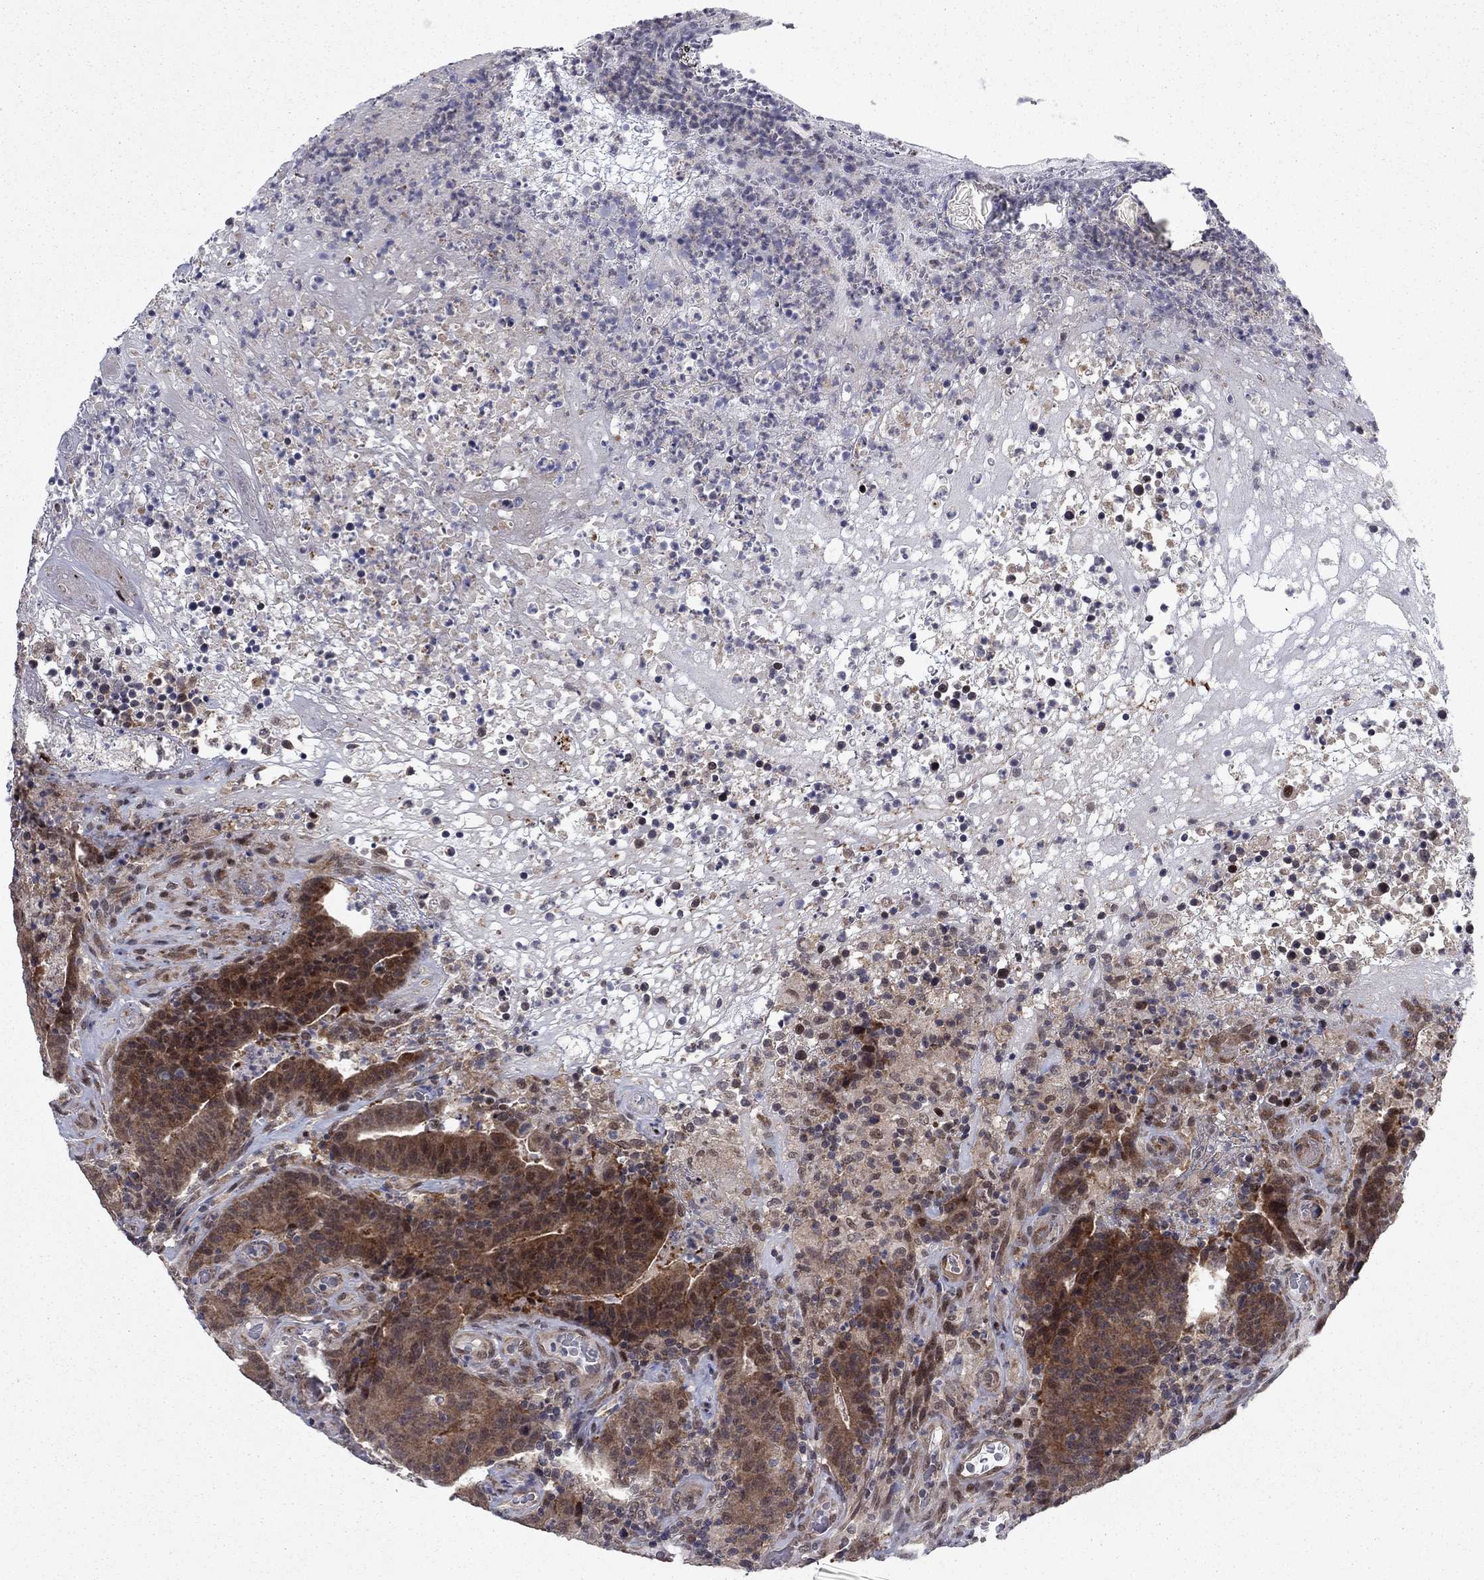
{"staining": {"intensity": "strong", "quantity": ">75%", "location": "cytoplasmic/membranous"}, "tissue": "colorectal cancer", "cell_type": "Tumor cells", "image_type": "cancer", "snomed": [{"axis": "morphology", "description": "Adenocarcinoma, NOS"}, {"axis": "topography", "description": "Colon"}], "caption": "This is a histology image of immunohistochemistry (IHC) staining of colorectal cancer (adenocarcinoma), which shows strong positivity in the cytoplasmic/membranous of tumor cells.", "gene": "PSMC1", "patient": {"sex": "female", "age": 75}}